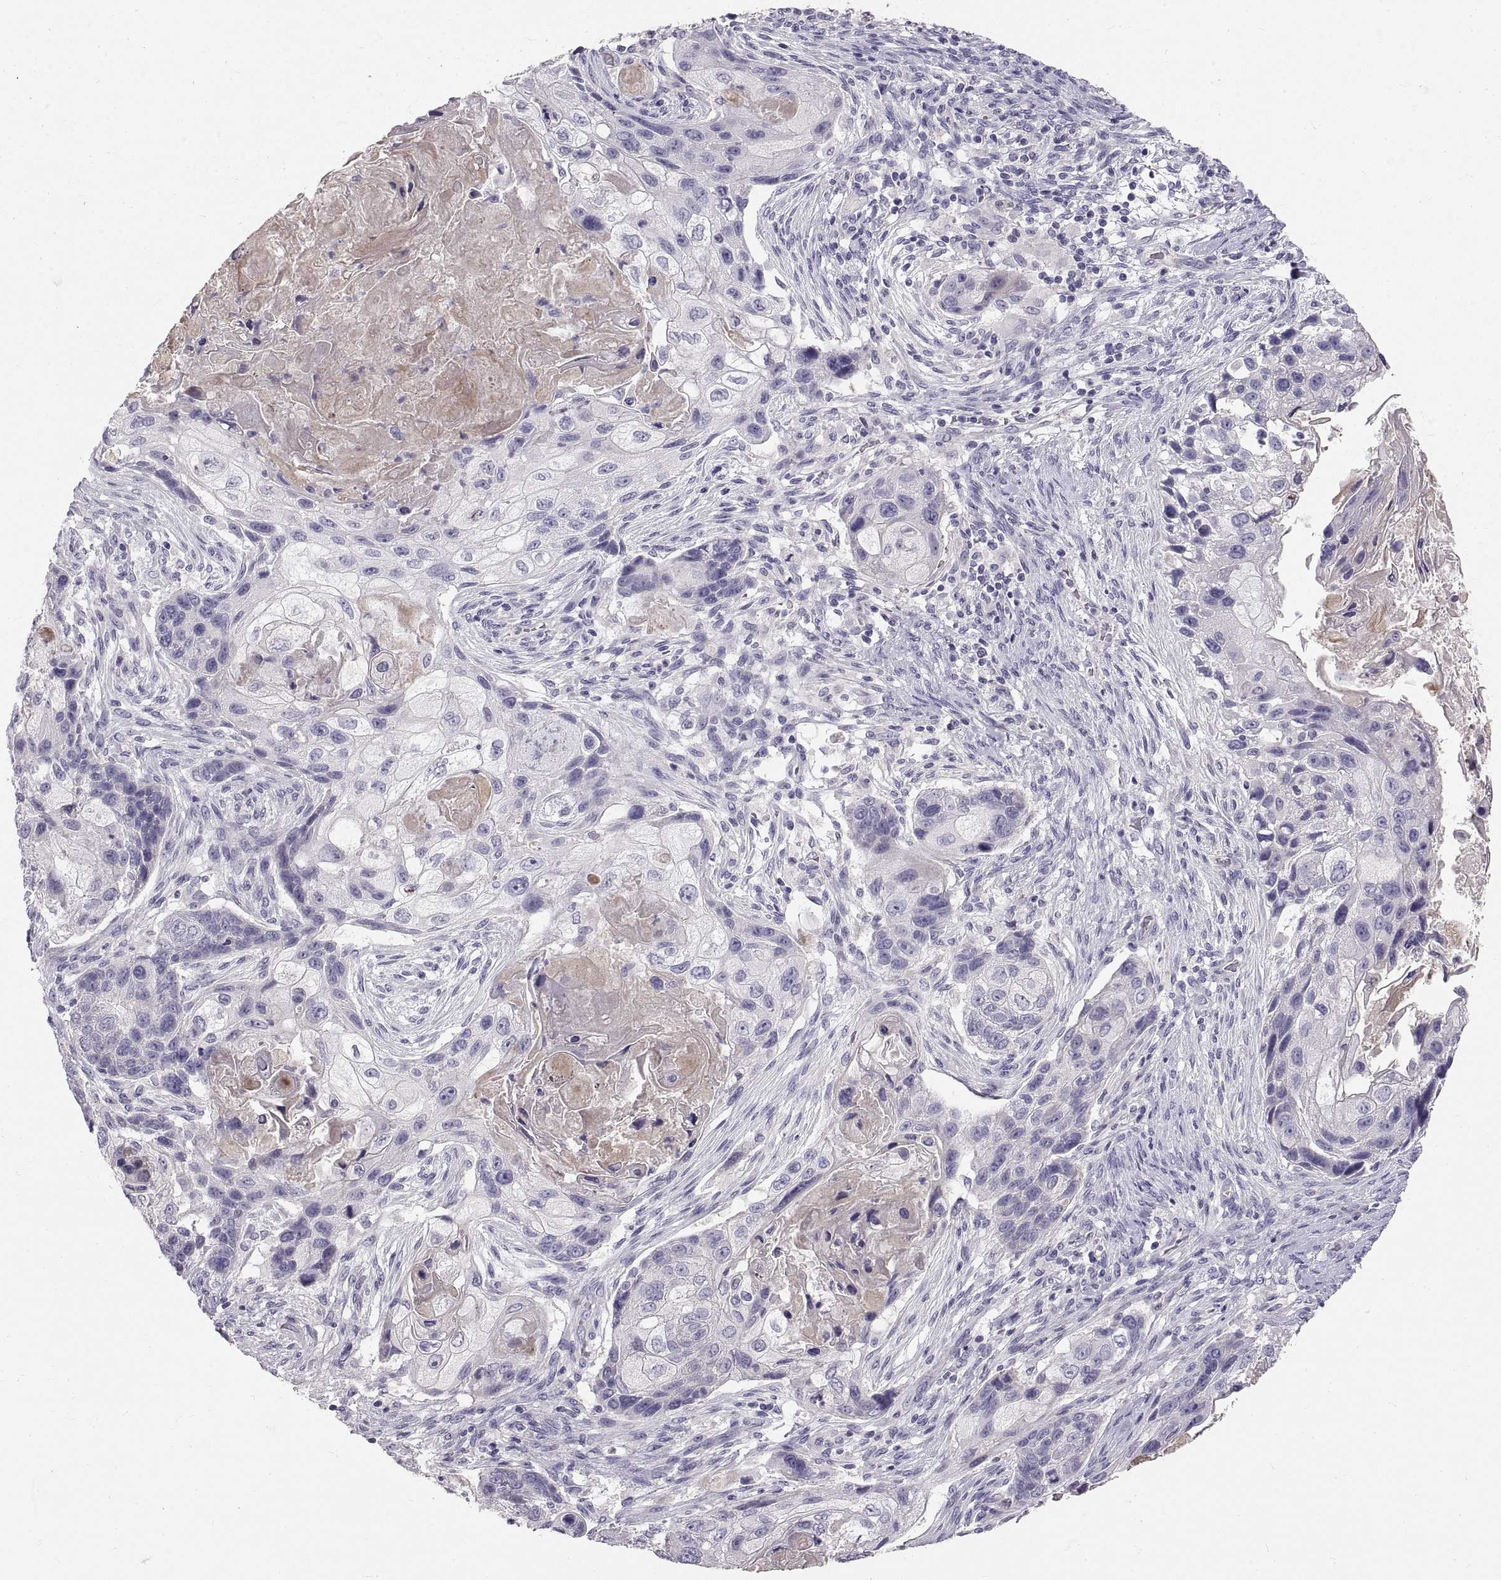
{"staining": {"intensity": "negative", "quantity": "none", "location": "none"}, "tissue": "lung cancer", "cell_type": "Tumor cells", "image_type": "cancer", "snomed": [{"axis": "morphology", "description": "Squamous cell carcinoma, NOS"}, {"axis": "topography", "description": "Lung"}], "caption": "Immunohistochemistry histopathology image of lung squamous cell carcinoma stained for a protein (brown), which reveals no expression in tumor cells.", "gene": "ADAM32", "patient": {"sex": "male", "age": 69}}